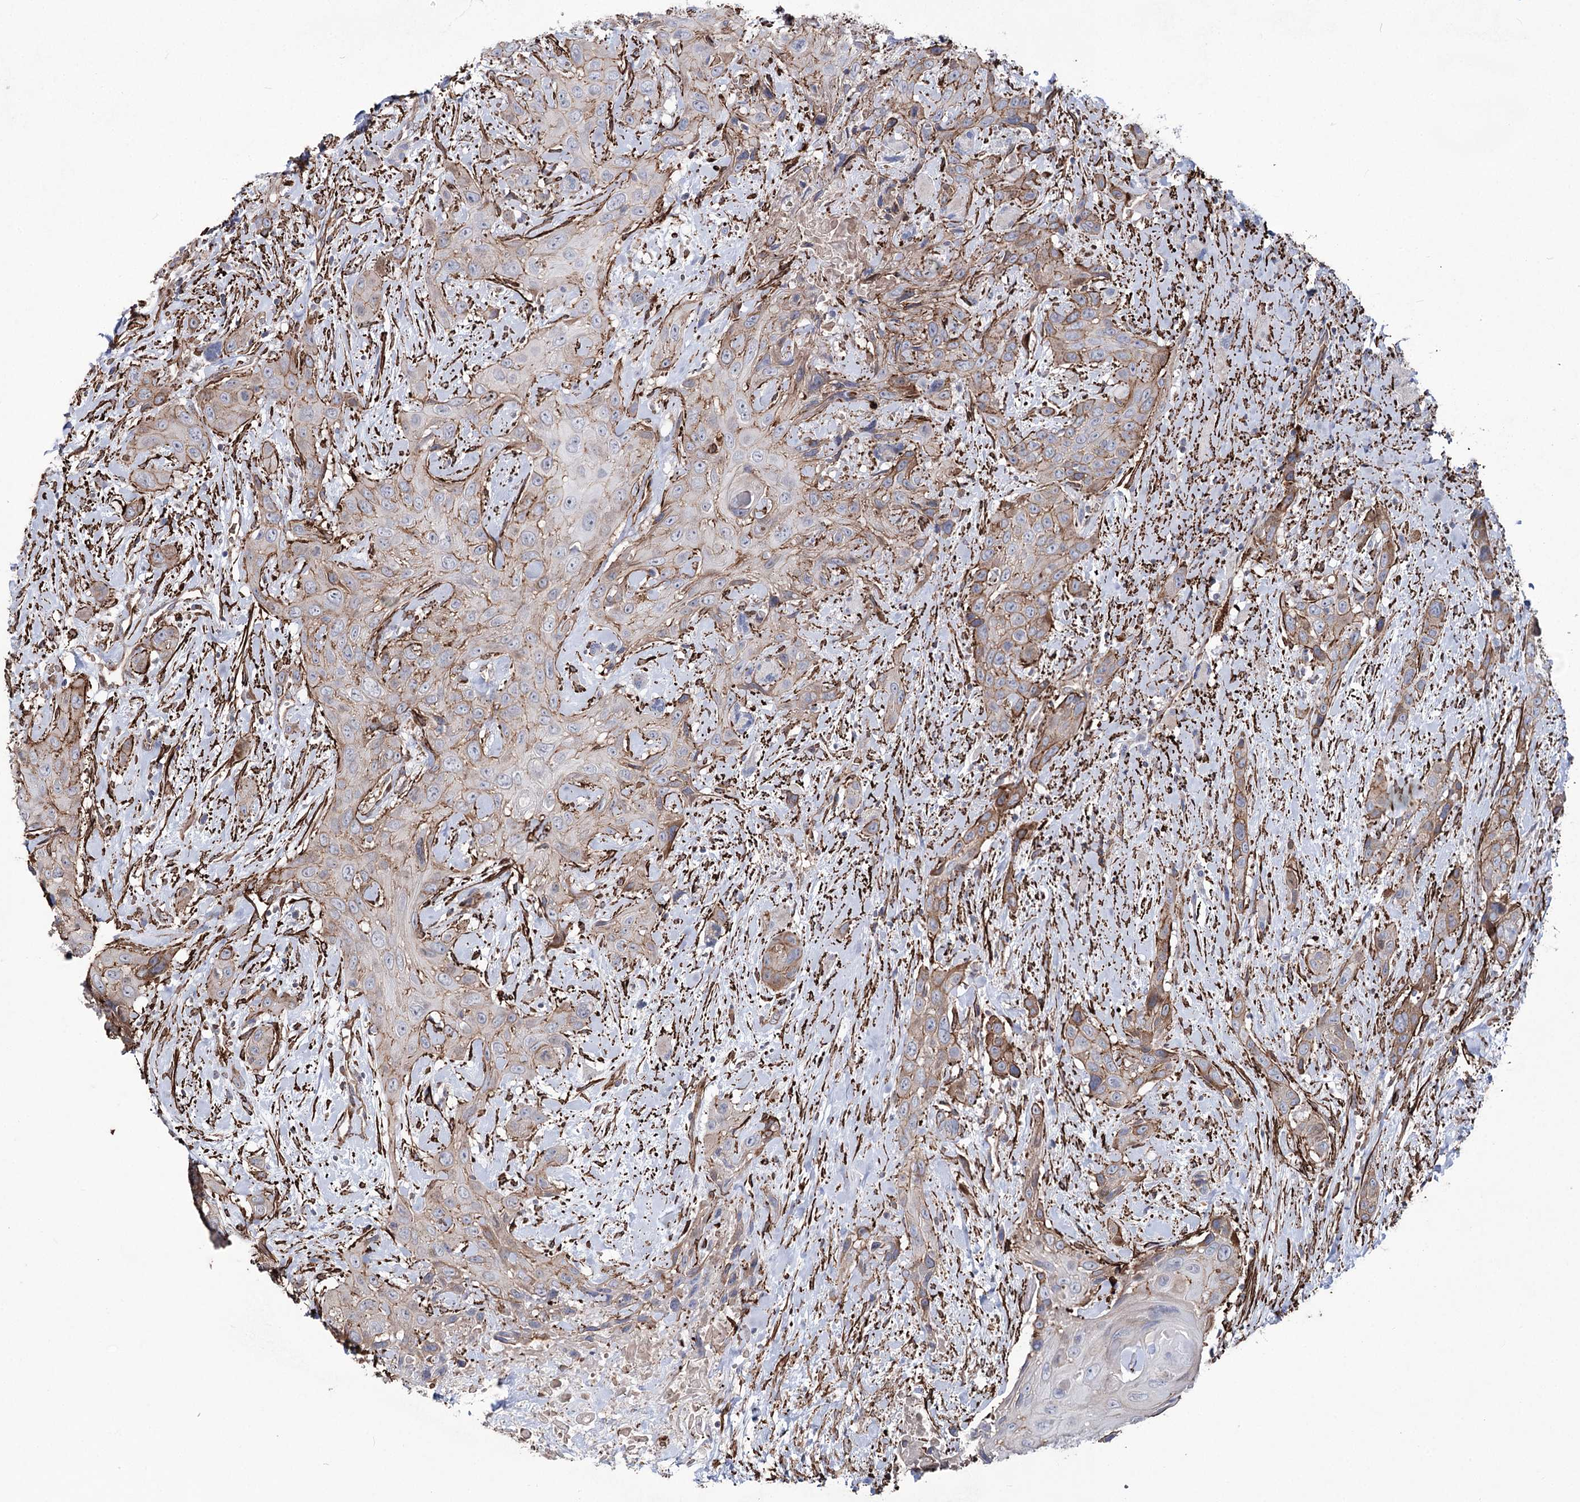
{"staining": {"intensity": "weak", "quantity": "<25%", "location": "cytoplasmic/membranous"}, "tissue": "head and neck cancer", "cell_type": "Tumor cells", "image_type": "cancer", "snomed": [{"axis": "morphology", "description": "Squamous cell carcinoma, NOS"}, {"axis": "topography", "description": "Head-Neck"}], "caption": "The micrograph displays no staining of tumor cells in head and neck squamous cell carcinoma. (Immunohistochemistry, brightfield microscopy, high magnification).", "gene": "ARHGAP20", "patient": {"sex": "male", "age": 81}}